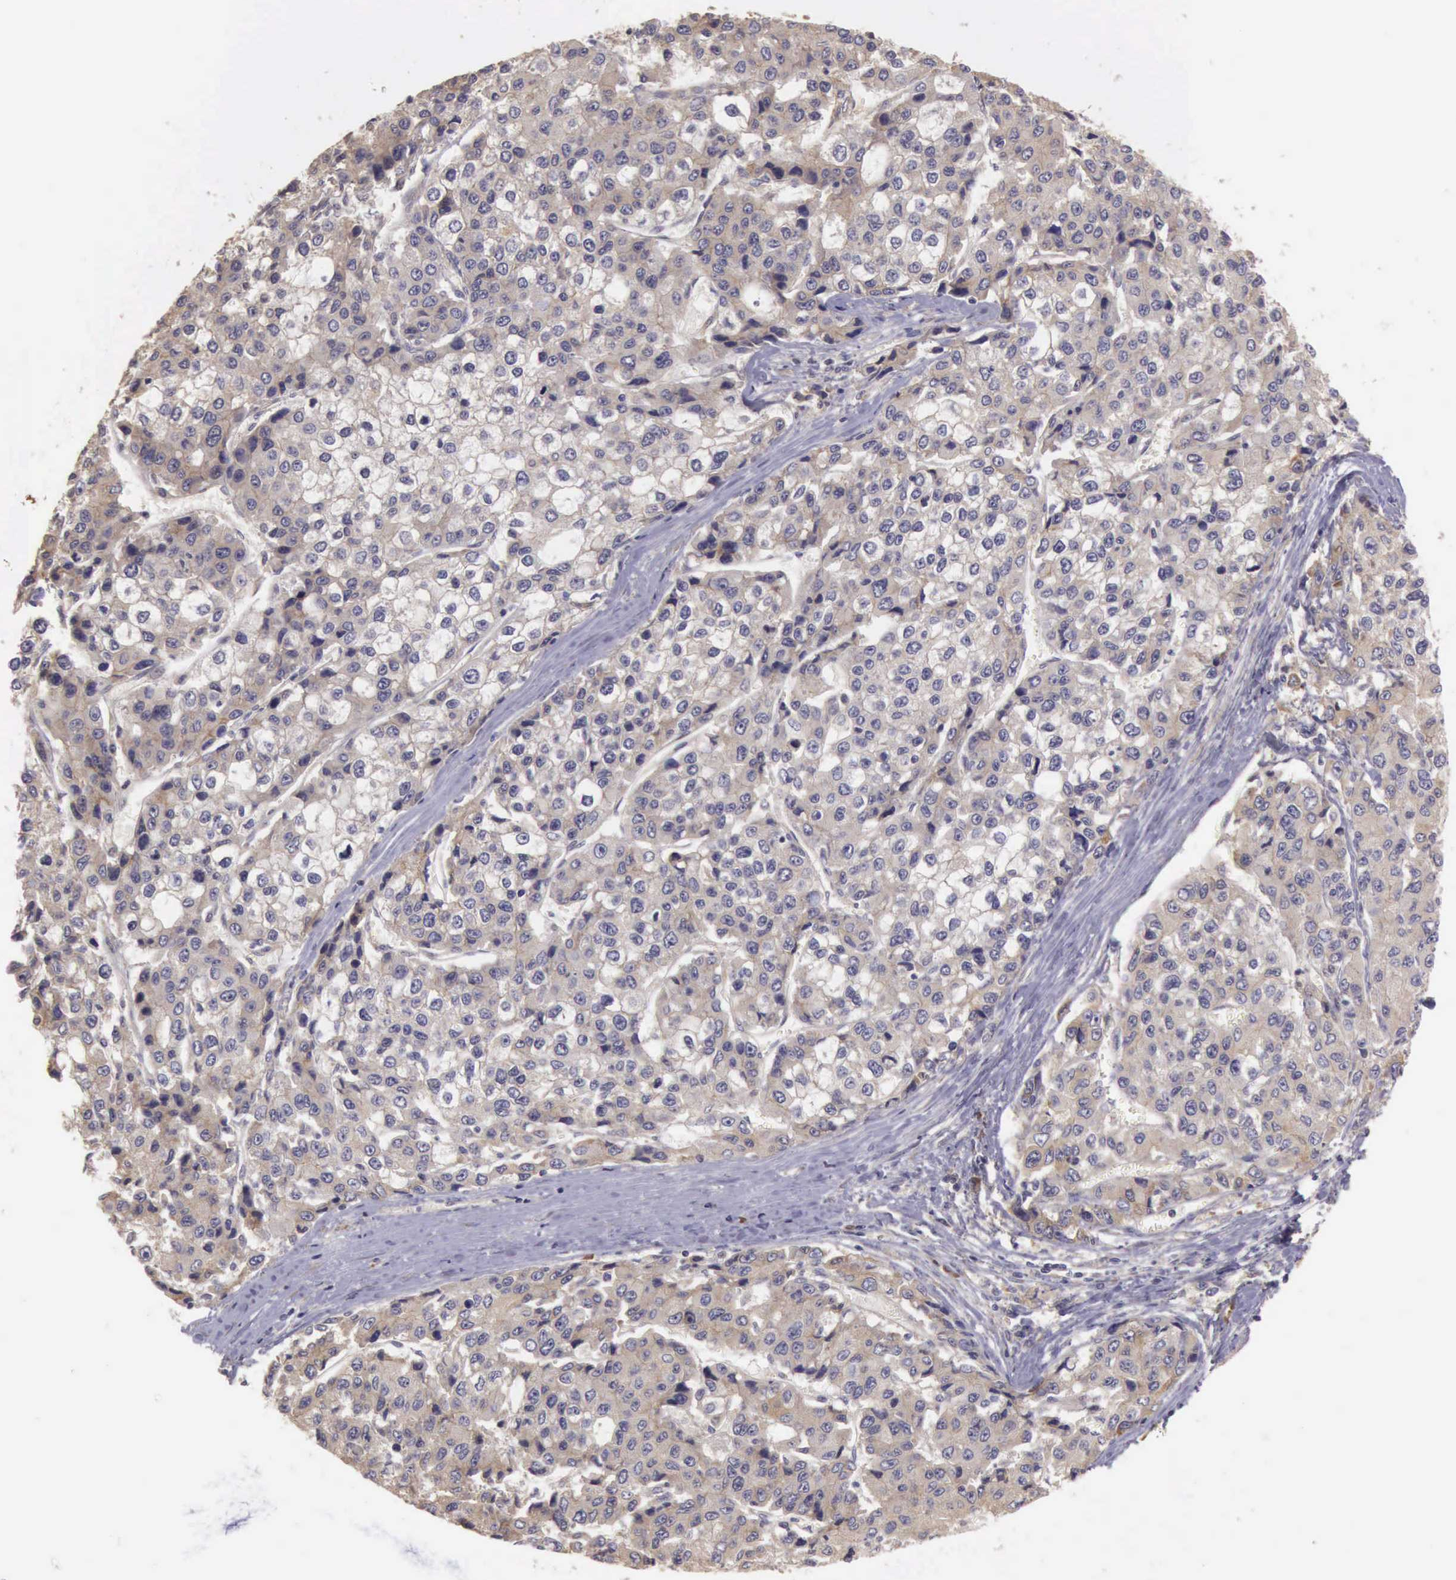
{"staining": {"intensity": "weak", "quantity": ">75%", "location": "cytoplasmic/membranous"}, "tissue": "liver cancer", "cell_type": "Tumor cells", "image_type": "cancer", "snomed": [{"axis": "morphology", "description": "Carcinoma, Hepatocellular, NOS"}, {"axis": "topography", "description": "Liver"}], "caption": "Human liver cancer stained for a protein (brown) reveals weak cytoplasmic/membranous positive positivity in about >75% of tumor cells.", "gene": "EIF5", "patient": {"sex": "female", "age": 66}}